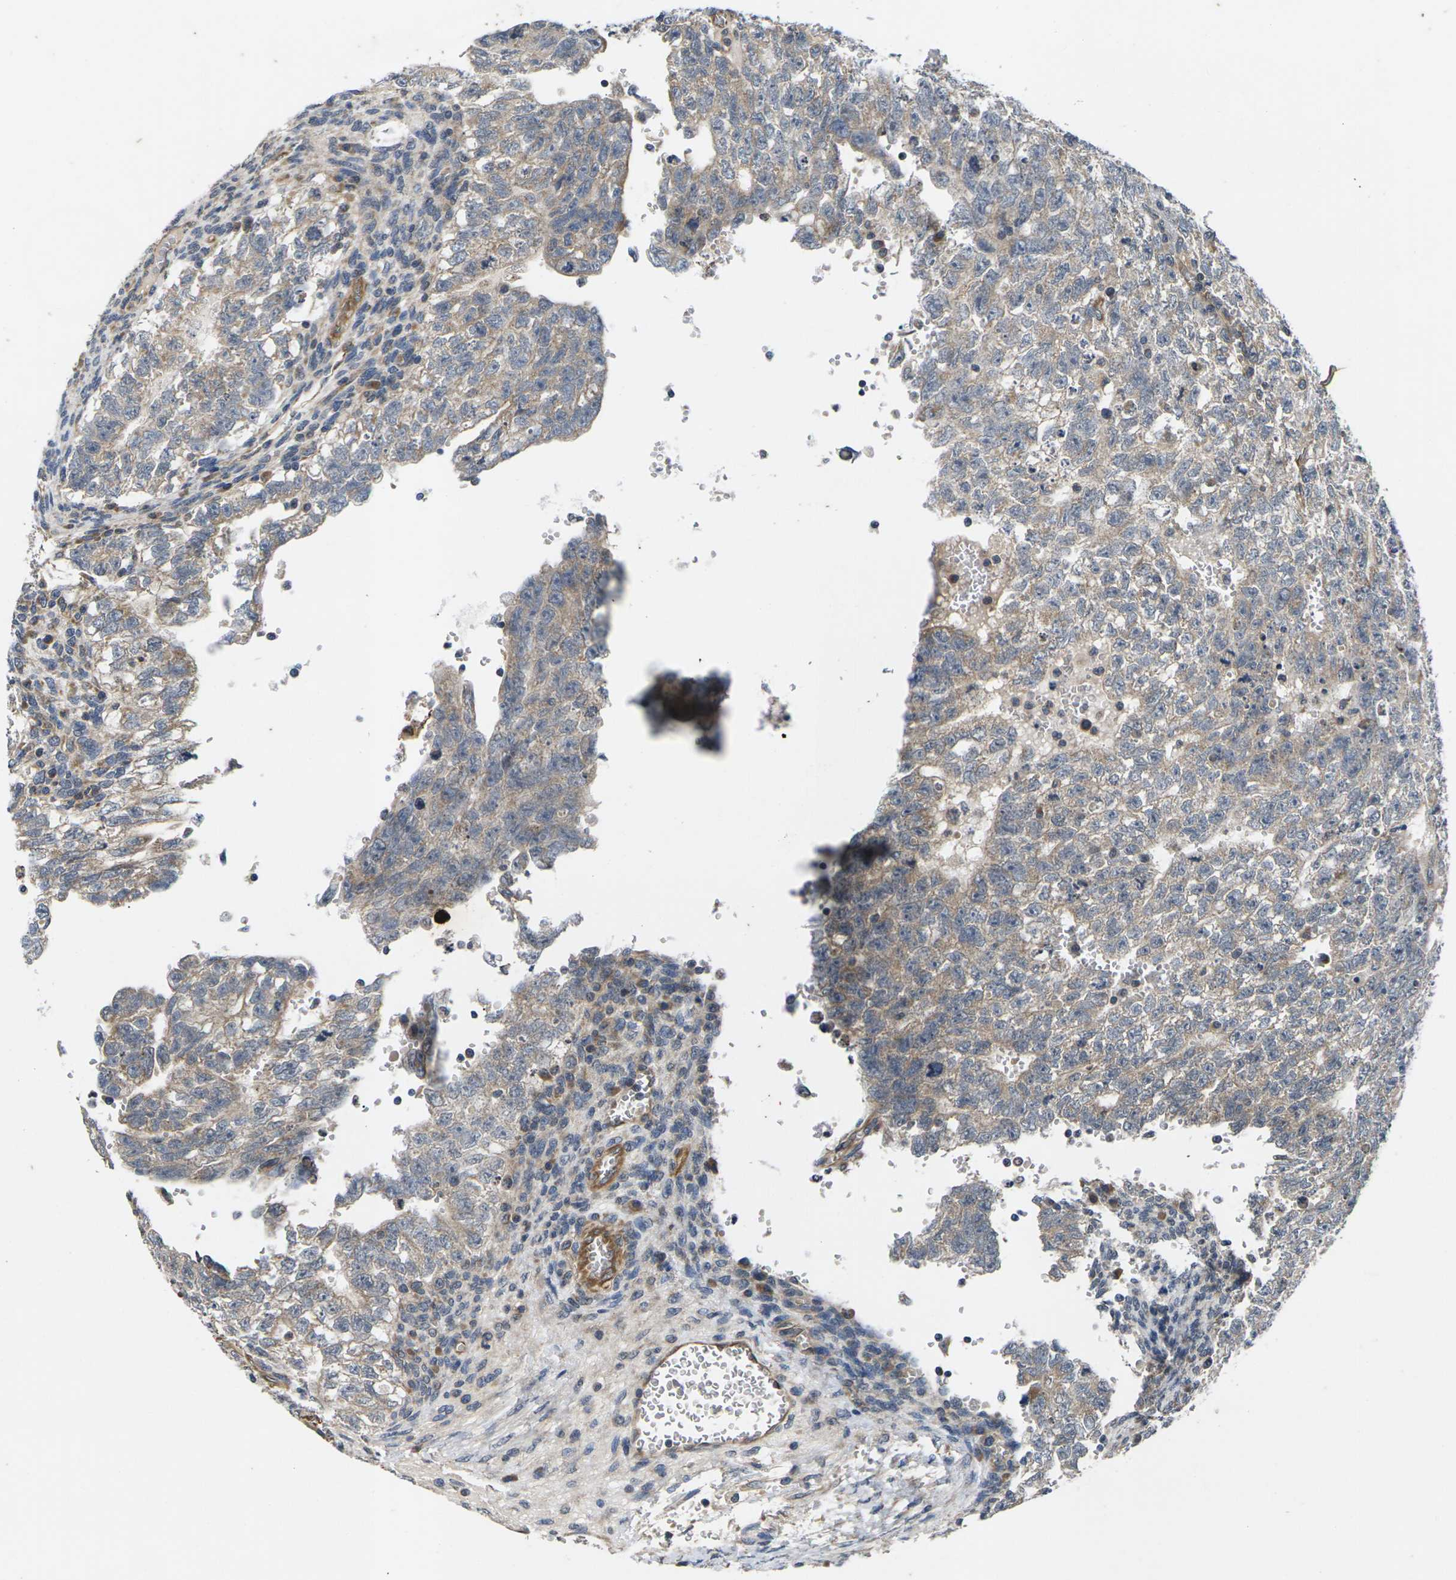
{"staining": {"intensity": "moderate", "quantity": ">75%", "location": "cytoplasmic/membranous"}, "tissue": "testis cancer", "cell_type": "Tumor cells", "image_type": "cancer", "snomed": [{"axis": "morphology", "description": "Seminoma, NOS"}, {"axis": "morphology", "description": "Carcinoma, Embryonal, NOS"}, {"axis": "topography", "description": "Testis"}], "caption": "Immunohistochemical staining of testis seminoma shows medium levels of moderate cytoplasmic/membranous staining in approximately >75% of tumor cells. (DAB (3,3'-diaminobenzidine) IHC with brightfield microscopy, high magnification).", "gene": "DKK2", "patient": {"sex": "male", "age": 38}}